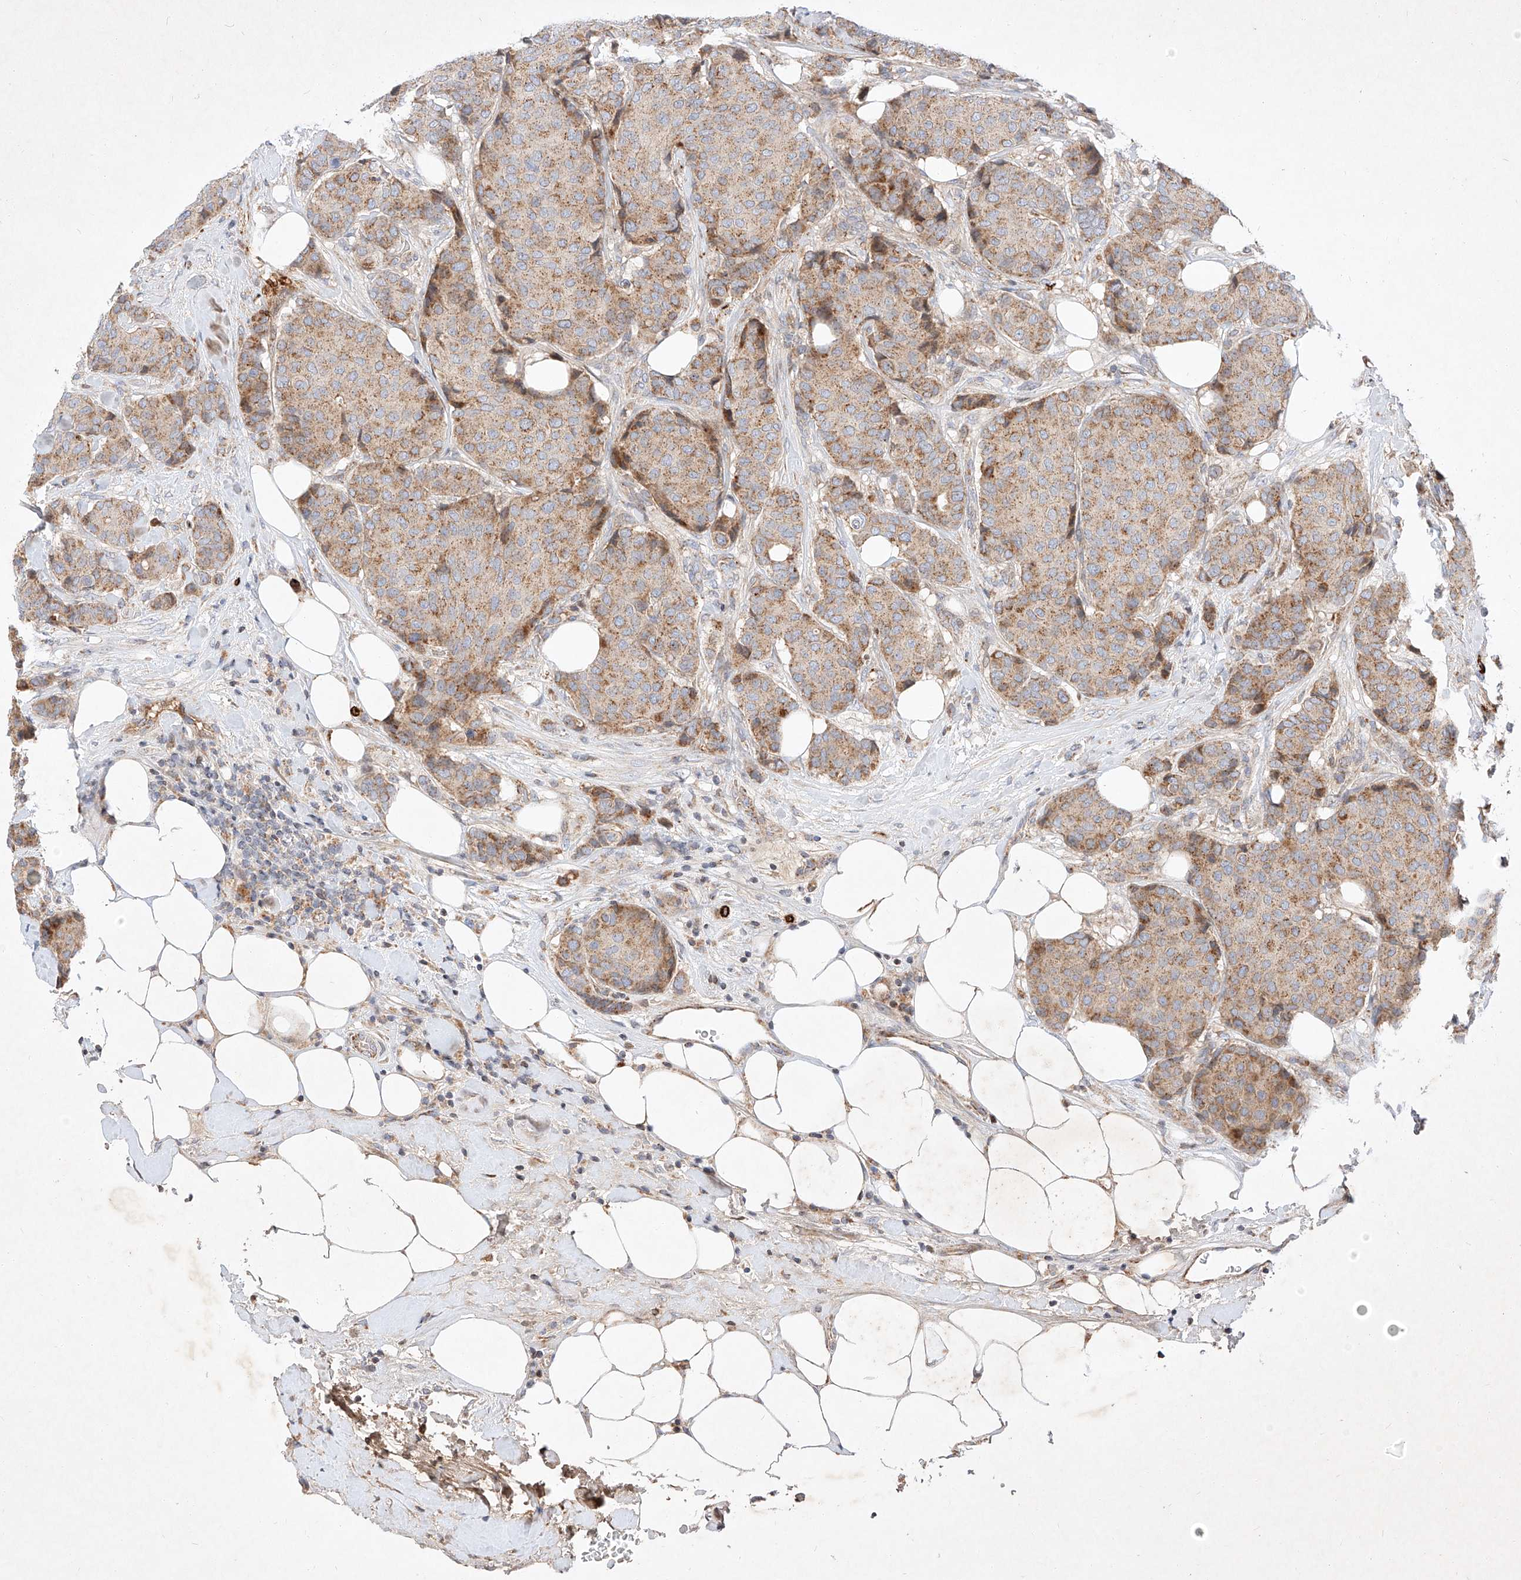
{"staining": {"intensity": "moderate", "quantity": "<25%", "location": "cytoplasmic/membranous"}, "tissue": "breast cancer", "cell_type": "Tumor cells", "image_type": "cancer", "snomed": [{"axis": "morphology", "description": "Duct carcinoma"}, {"axis": "topography", "description": "Breast"}], "caption": "Human breast cancer (infiltrating ductal carcinoma) stained with a brown dye shows moderate cytoplasmic/membranous positive positivity in about <25% of tumor cells.", "gene": "OSGEPL1", "patient": {"sex": "female", "age": 75}}